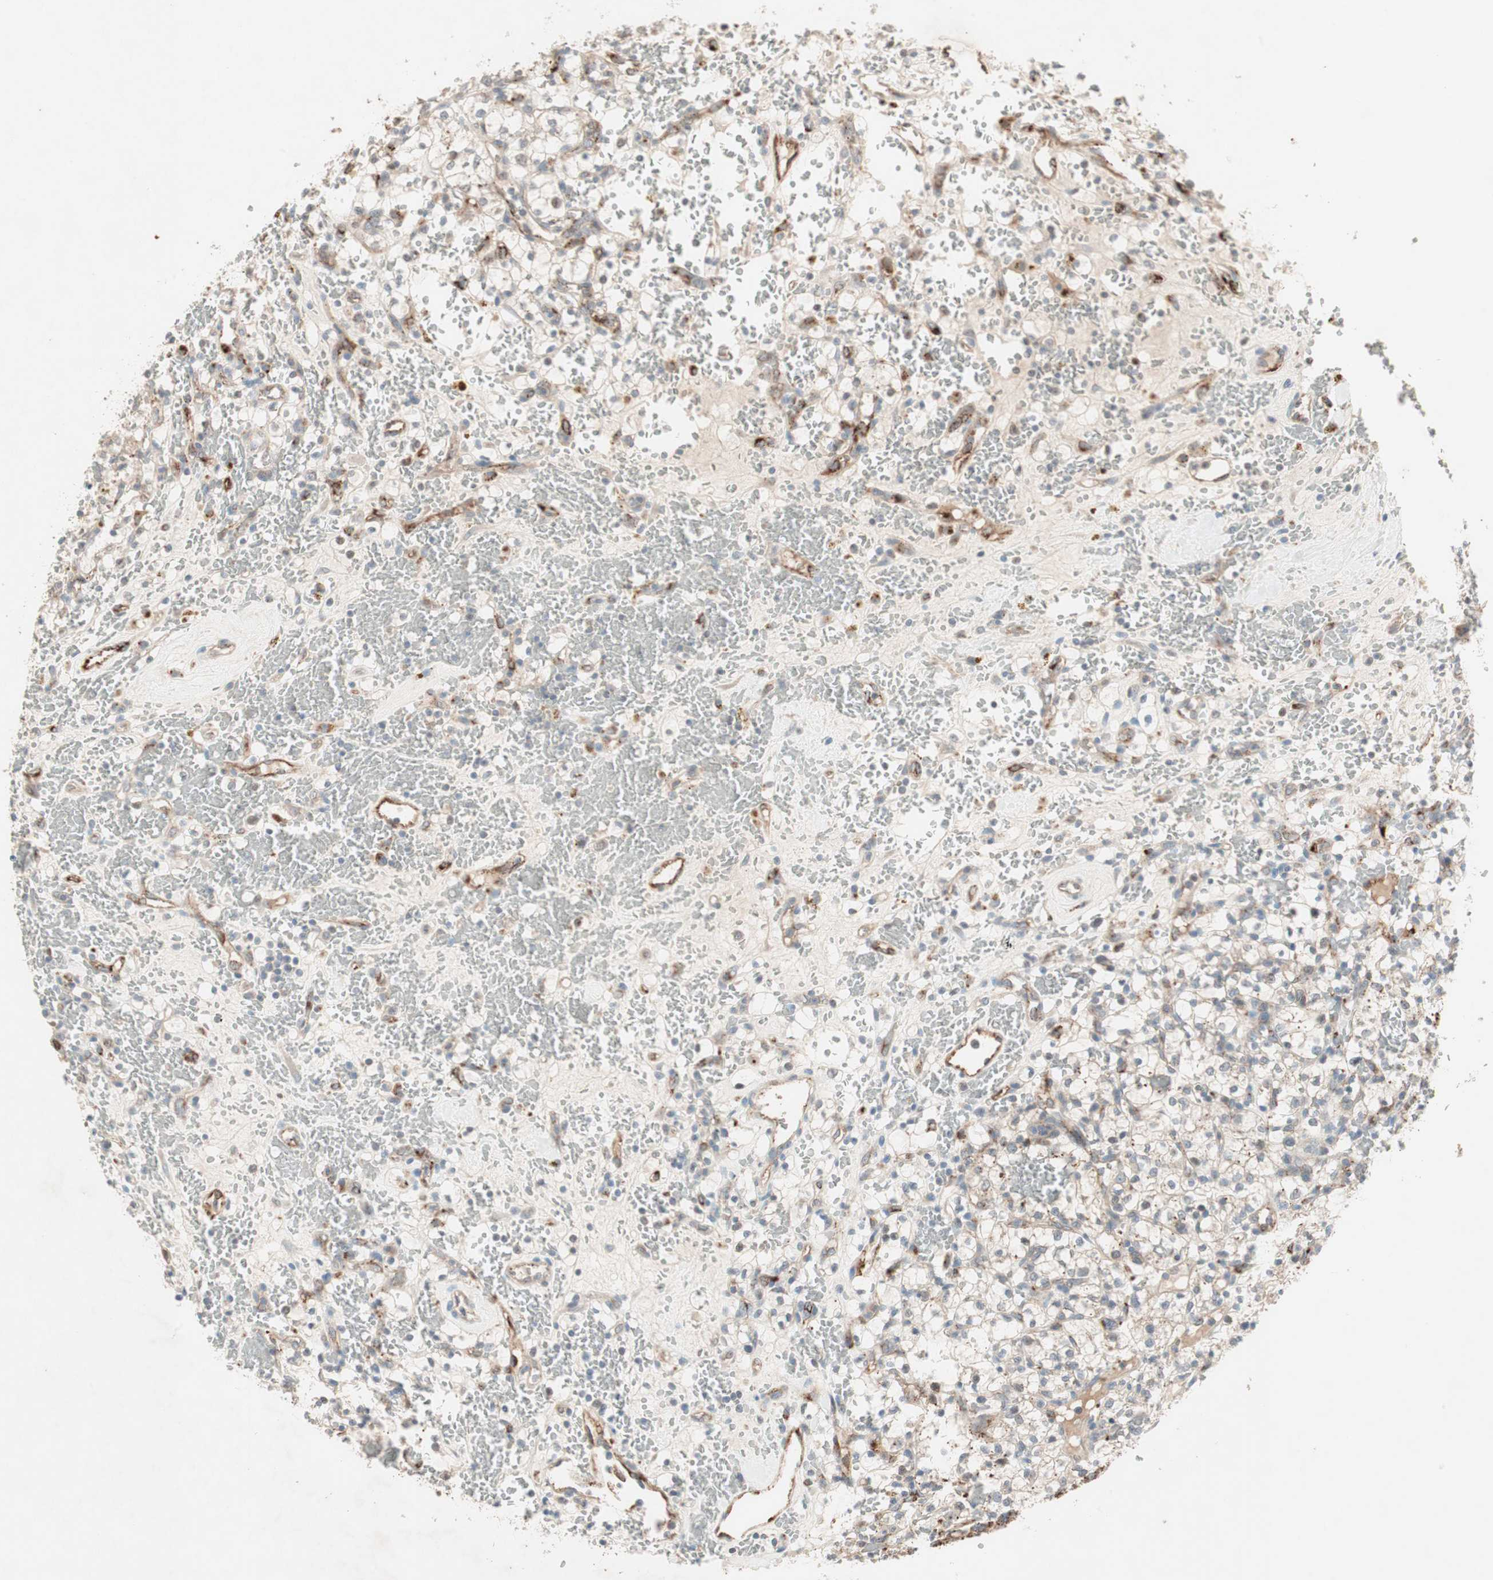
{"staining": {"intensity": "weak", "quantity": "25%-75%", "location": "cytoplasmic/membranous"}, "tissue": "renal cancer", "cell_type": "Tumor cells", "image_type": "cancer", "snomed": [{"axis": "morphology", "description": "Adenocarcinoma, NOS"}, {"axis": "topography", "description": "Kidney"}], "caption": "The micrograph reveals staining of renal adenocarcinoma, revealing weak cytoplasmic/membranous protein staining (brown color) within tumor cells.", "gene": "FGFR4", "patient": {"sex": "female", "age": 60}}